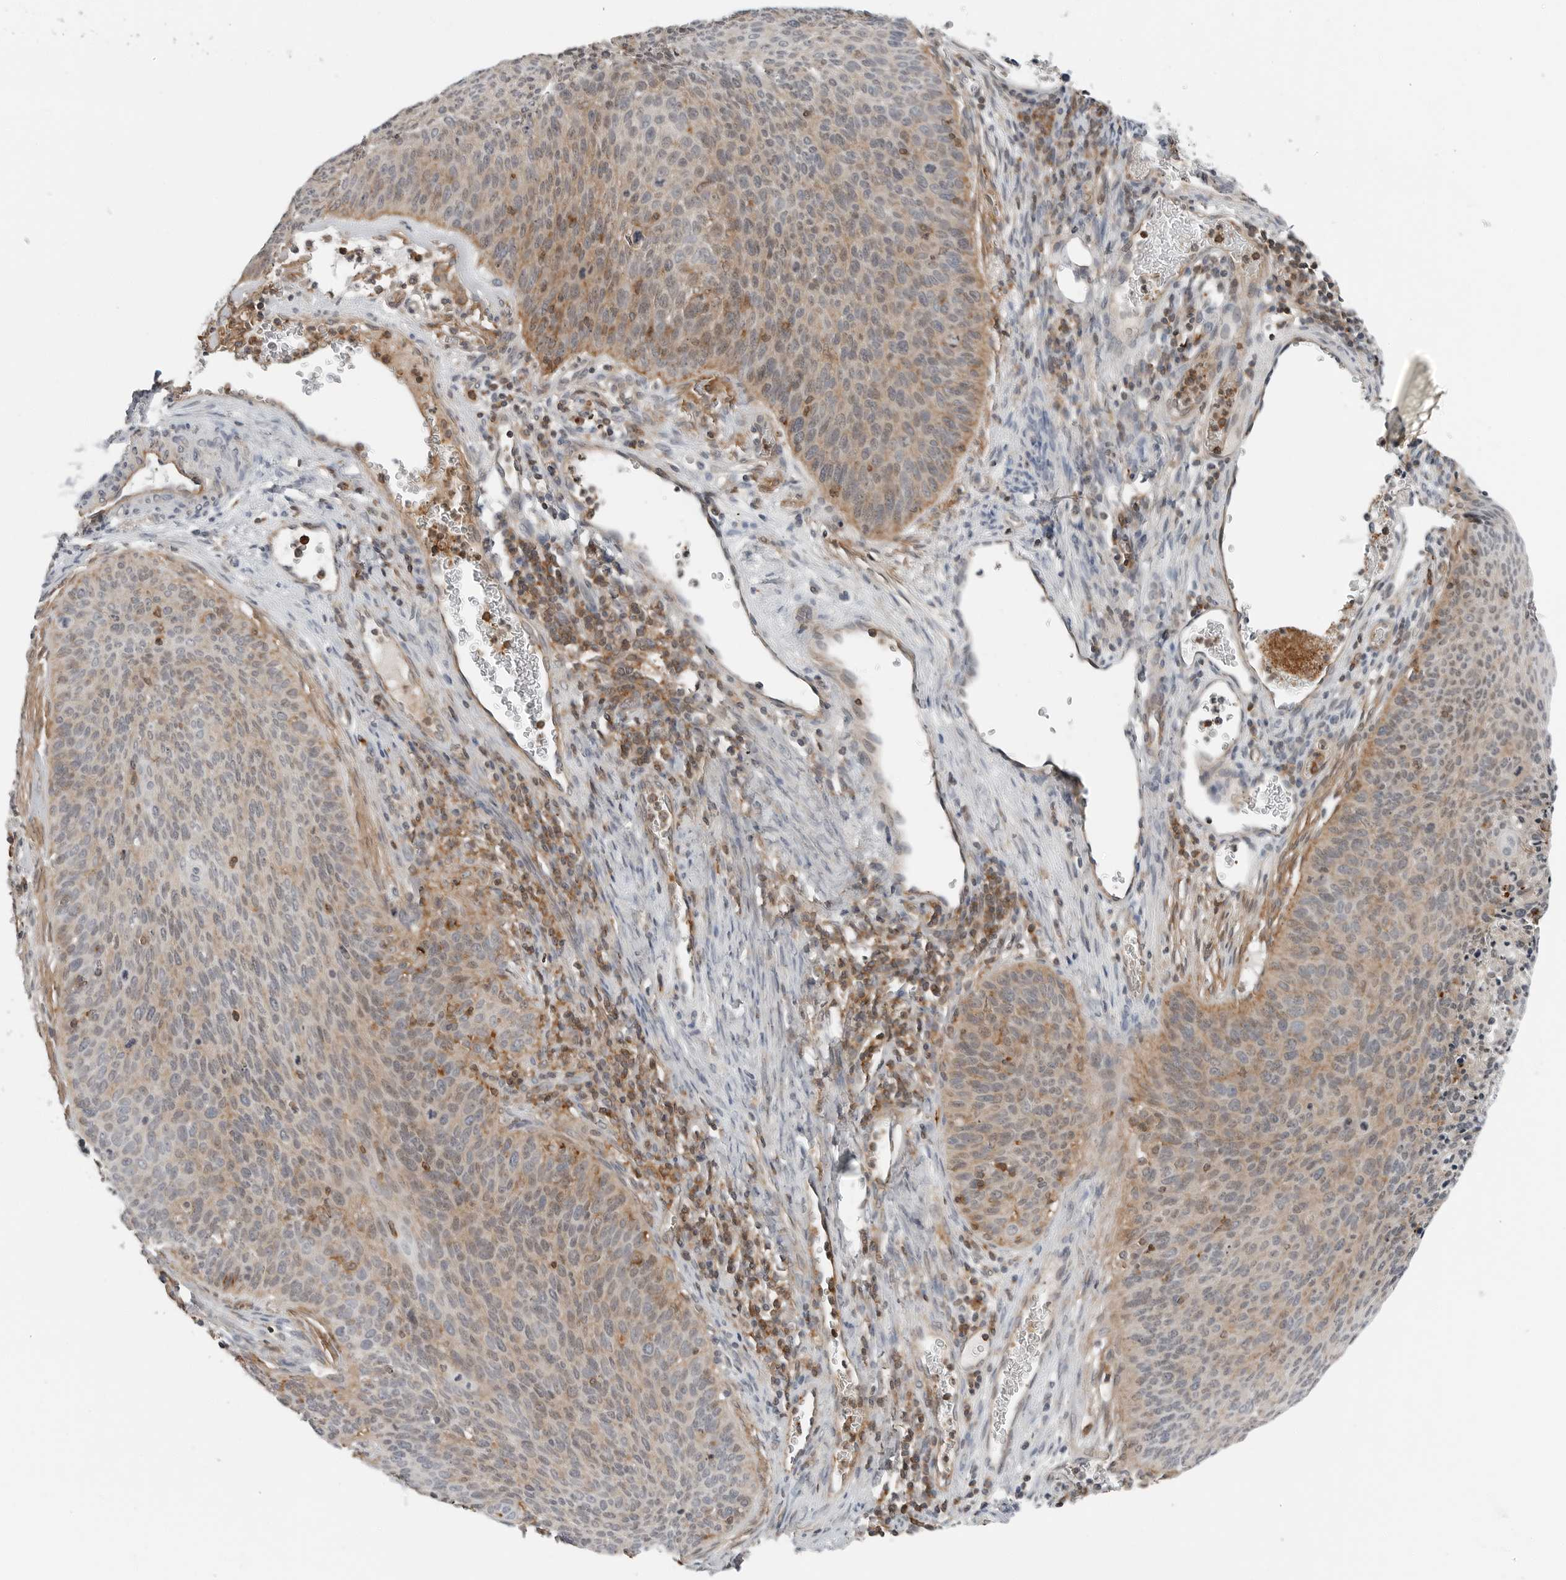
{"staining": {"intensity": "moderate", "quantity": "25%-75%", "location": "cytoplasmic/membranous"}, "tissue": "cervical cancer", "cell_type": "Tumor cells", "image_type": "cancer", "snomed": [{"axis": "morphology", "description": "Squamous cell carcinoma, NOS"}, {"axis": "topography", "description": "Cervix"}], "caption": "Moderate cytoplasmic/membranous expression for a protein is identified in about 25%-75% of tumor cells of cervical cancer using immunohistochemistry.", "gene": "LEFTY2", "patient": {"sex": "female", "age": 55}}